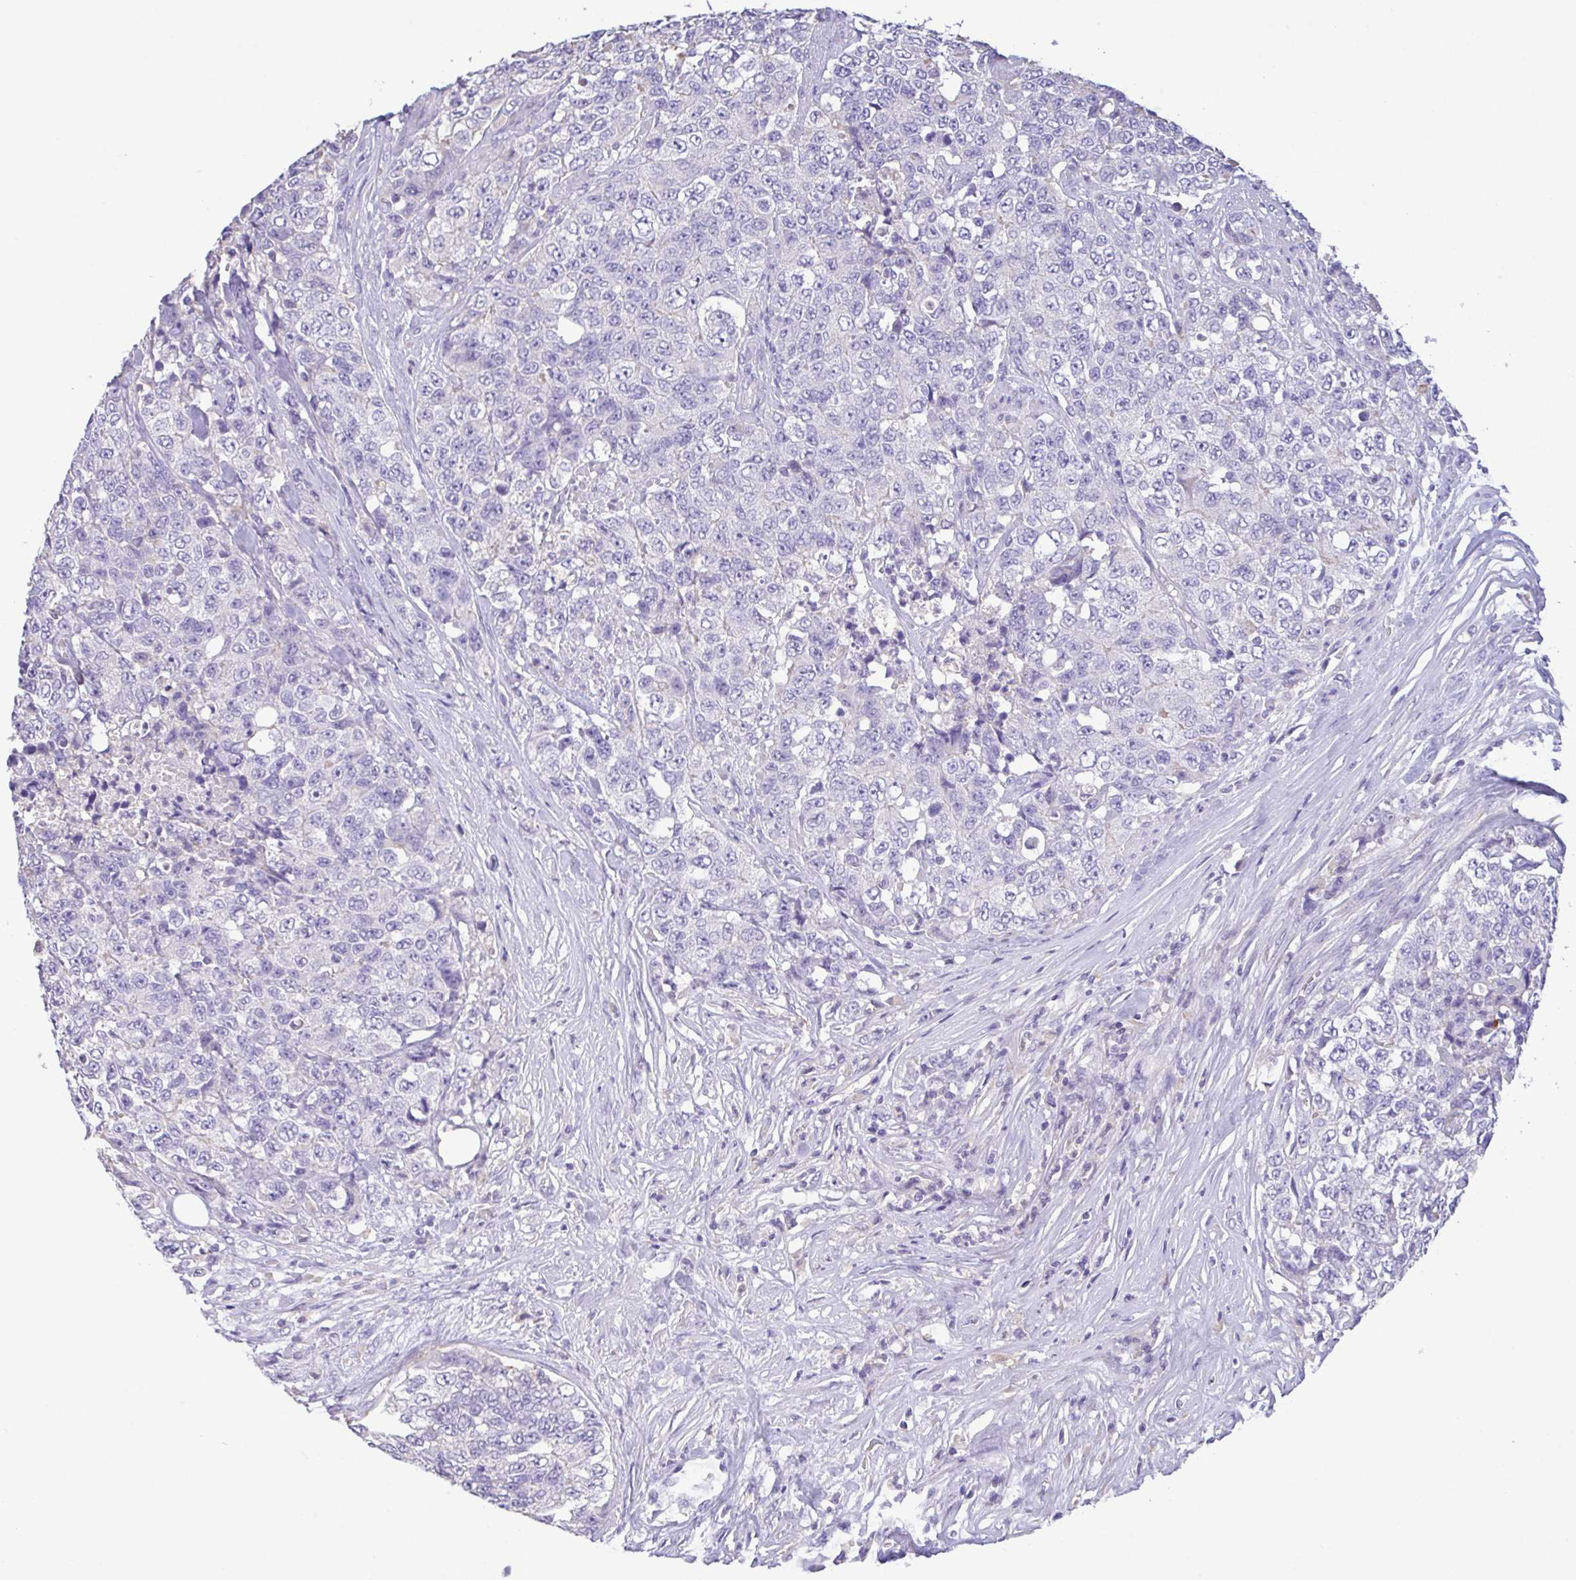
{"staining": {"intensity": "negative", "quantity": "none", "location": "none"}, "tissue": "urothelial cancer", "cell_type": "Tumor cells", "image_type": "cancer", "snomed": [{"axis": "morphology", "description": "Urothelial carcinoma, High grade"}, {"axis": "topography", "description": "Urinary bladder"}], "caption": "There is no significant staining in tumor cells of urothelial cancer.", "gene": "CA10", "patient": {"sex": "female", "age": 78}}